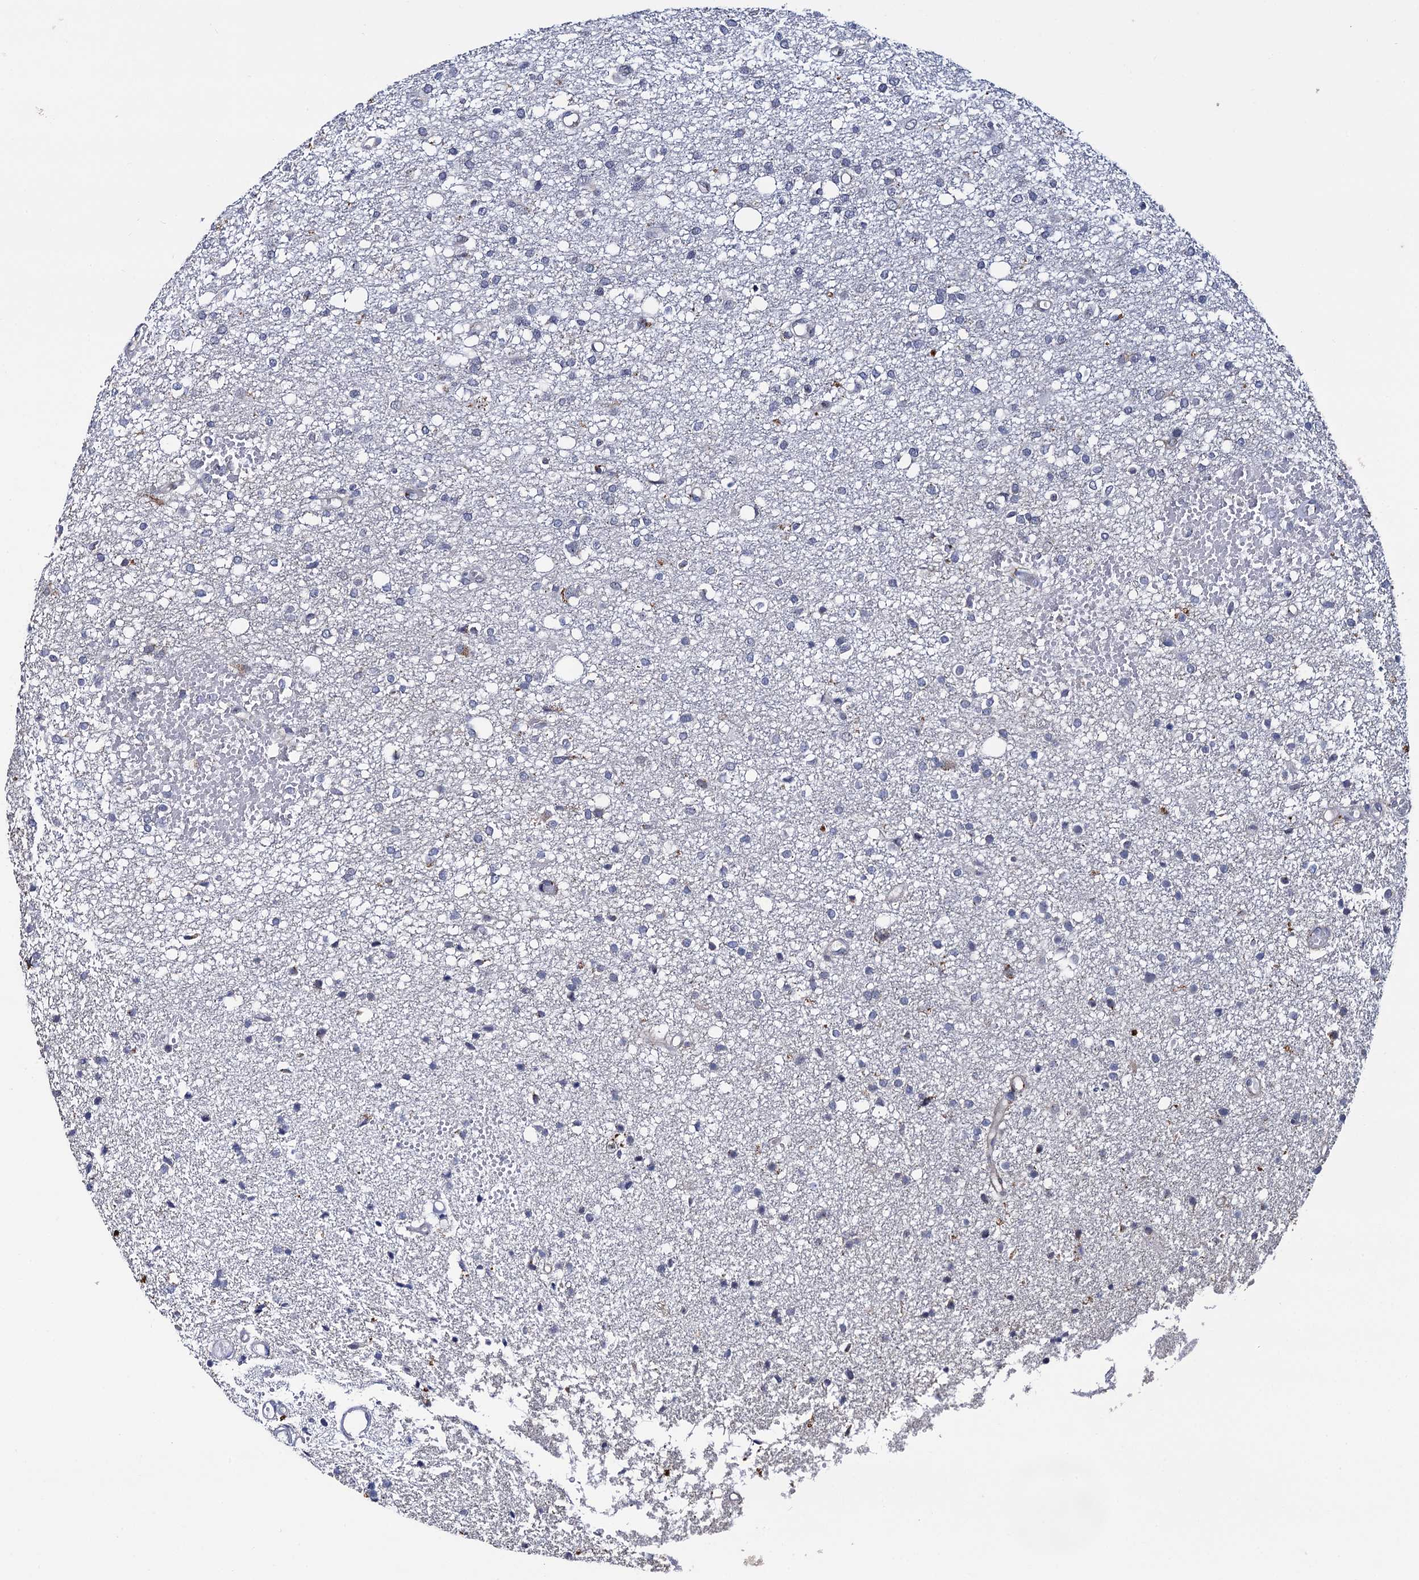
{"staining": {"intensity": "negative", "quantity": "none", "location": "none"}, "tissue": "glioma", "cell_type": "Tumor cells", "image_type": "cancer", "snomed": [{"axis": "morphology", "description": "Glioma, malignant, High grade"}, {"axis": "topography", "description": "Brain"}], "caption": "This is an immunohistochemistry (IHC) histopathology image of glioma. There is no staining in tumor cells.", "gene": "THAP2", "patient": {"sex": "female", "age": 59}}